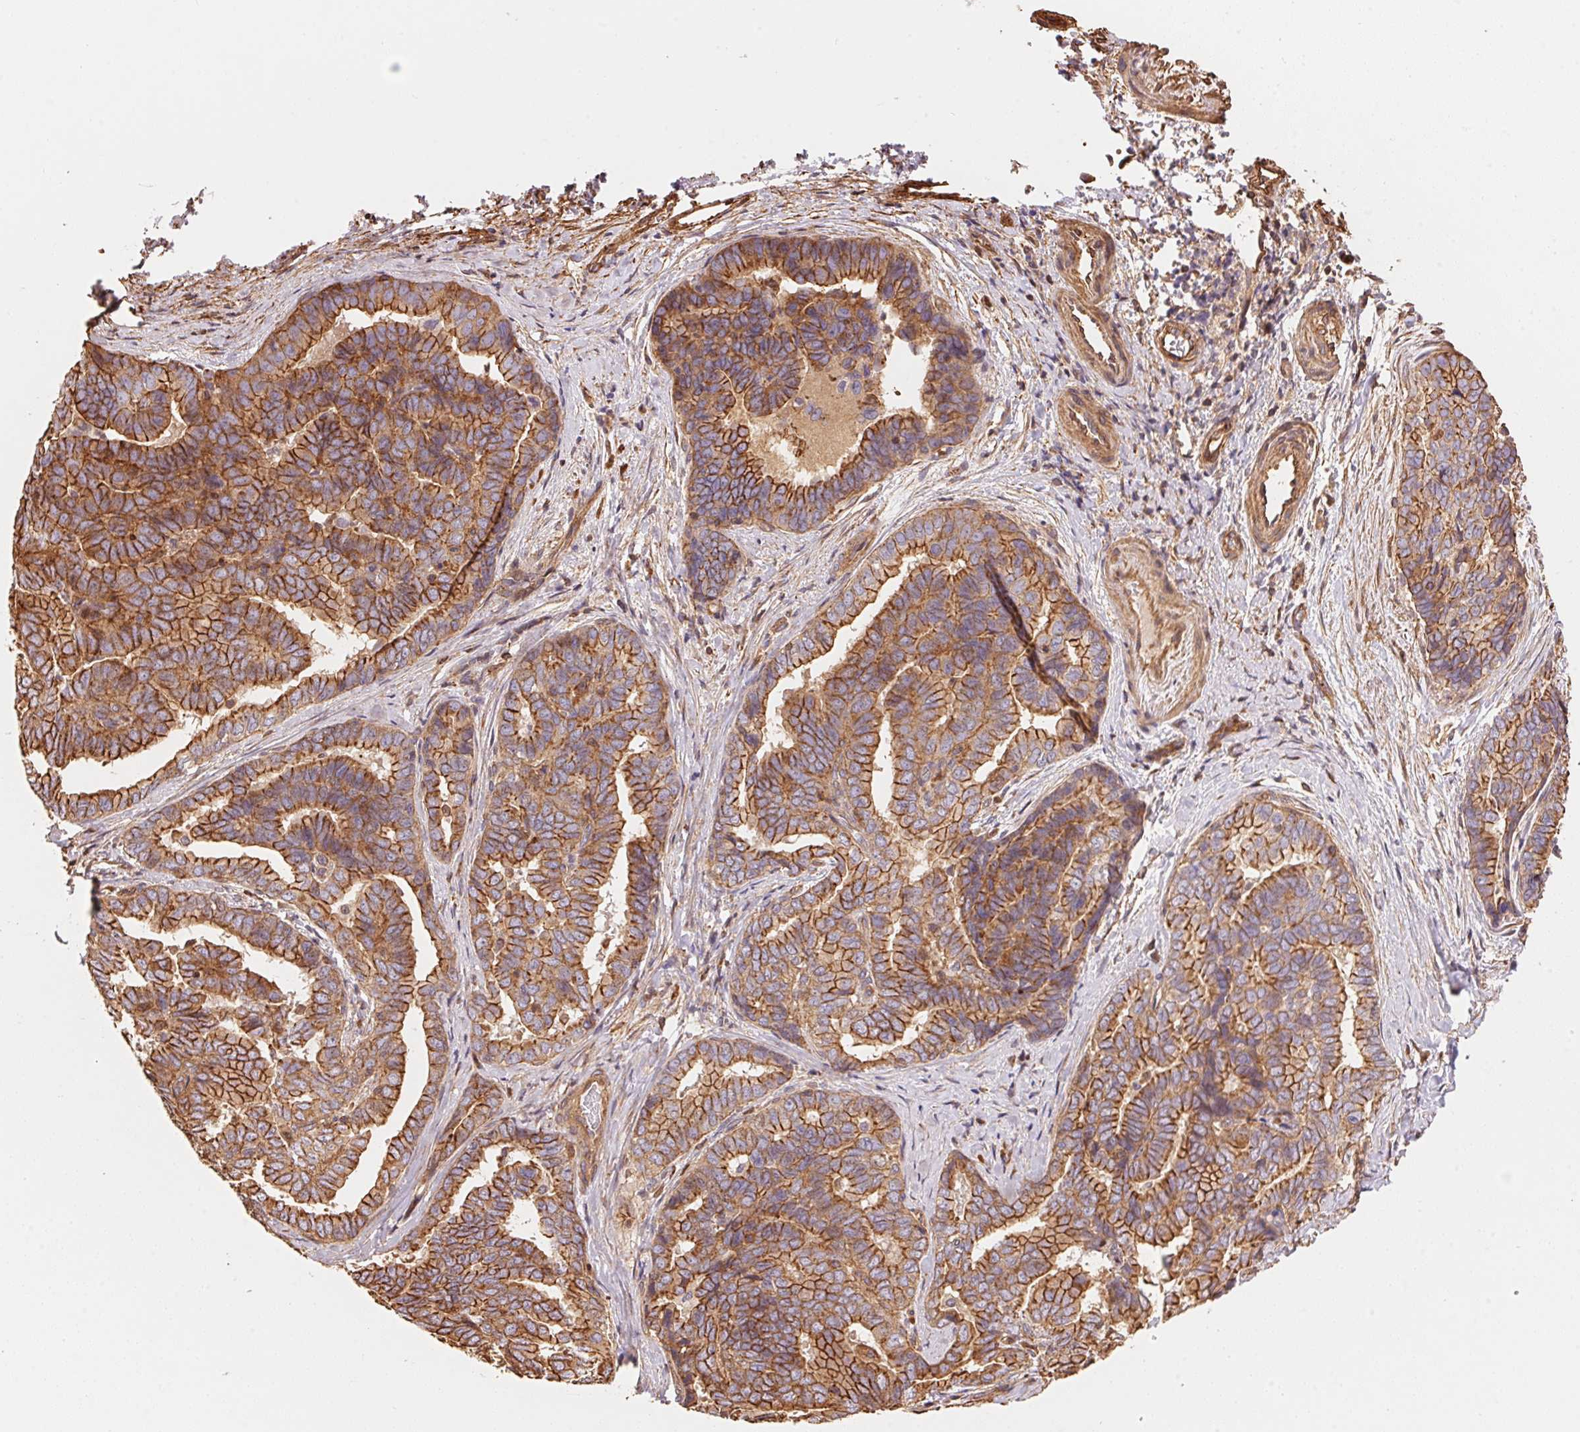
{"staining": {"intensity": "moderate", "quantity": ">75%", "location": "cytoplasmic/membranous"}, "tissue": "liver cancer", "cell_type": "Tumor cells", "image_type": "cancer", "snomed": [{"axis": "morphology", "description": "Cholangiocarcinoma"}, {"axis": "topography", "description": "Liver"}], "caption": "A brown stain labels moderate cytoplasmic/membranous expression of a protein in liver cancer (cholangiocarcinoma) tumor cells.", "gene": "FRAS1", "patient": {"sex": "female", "age": 64}}